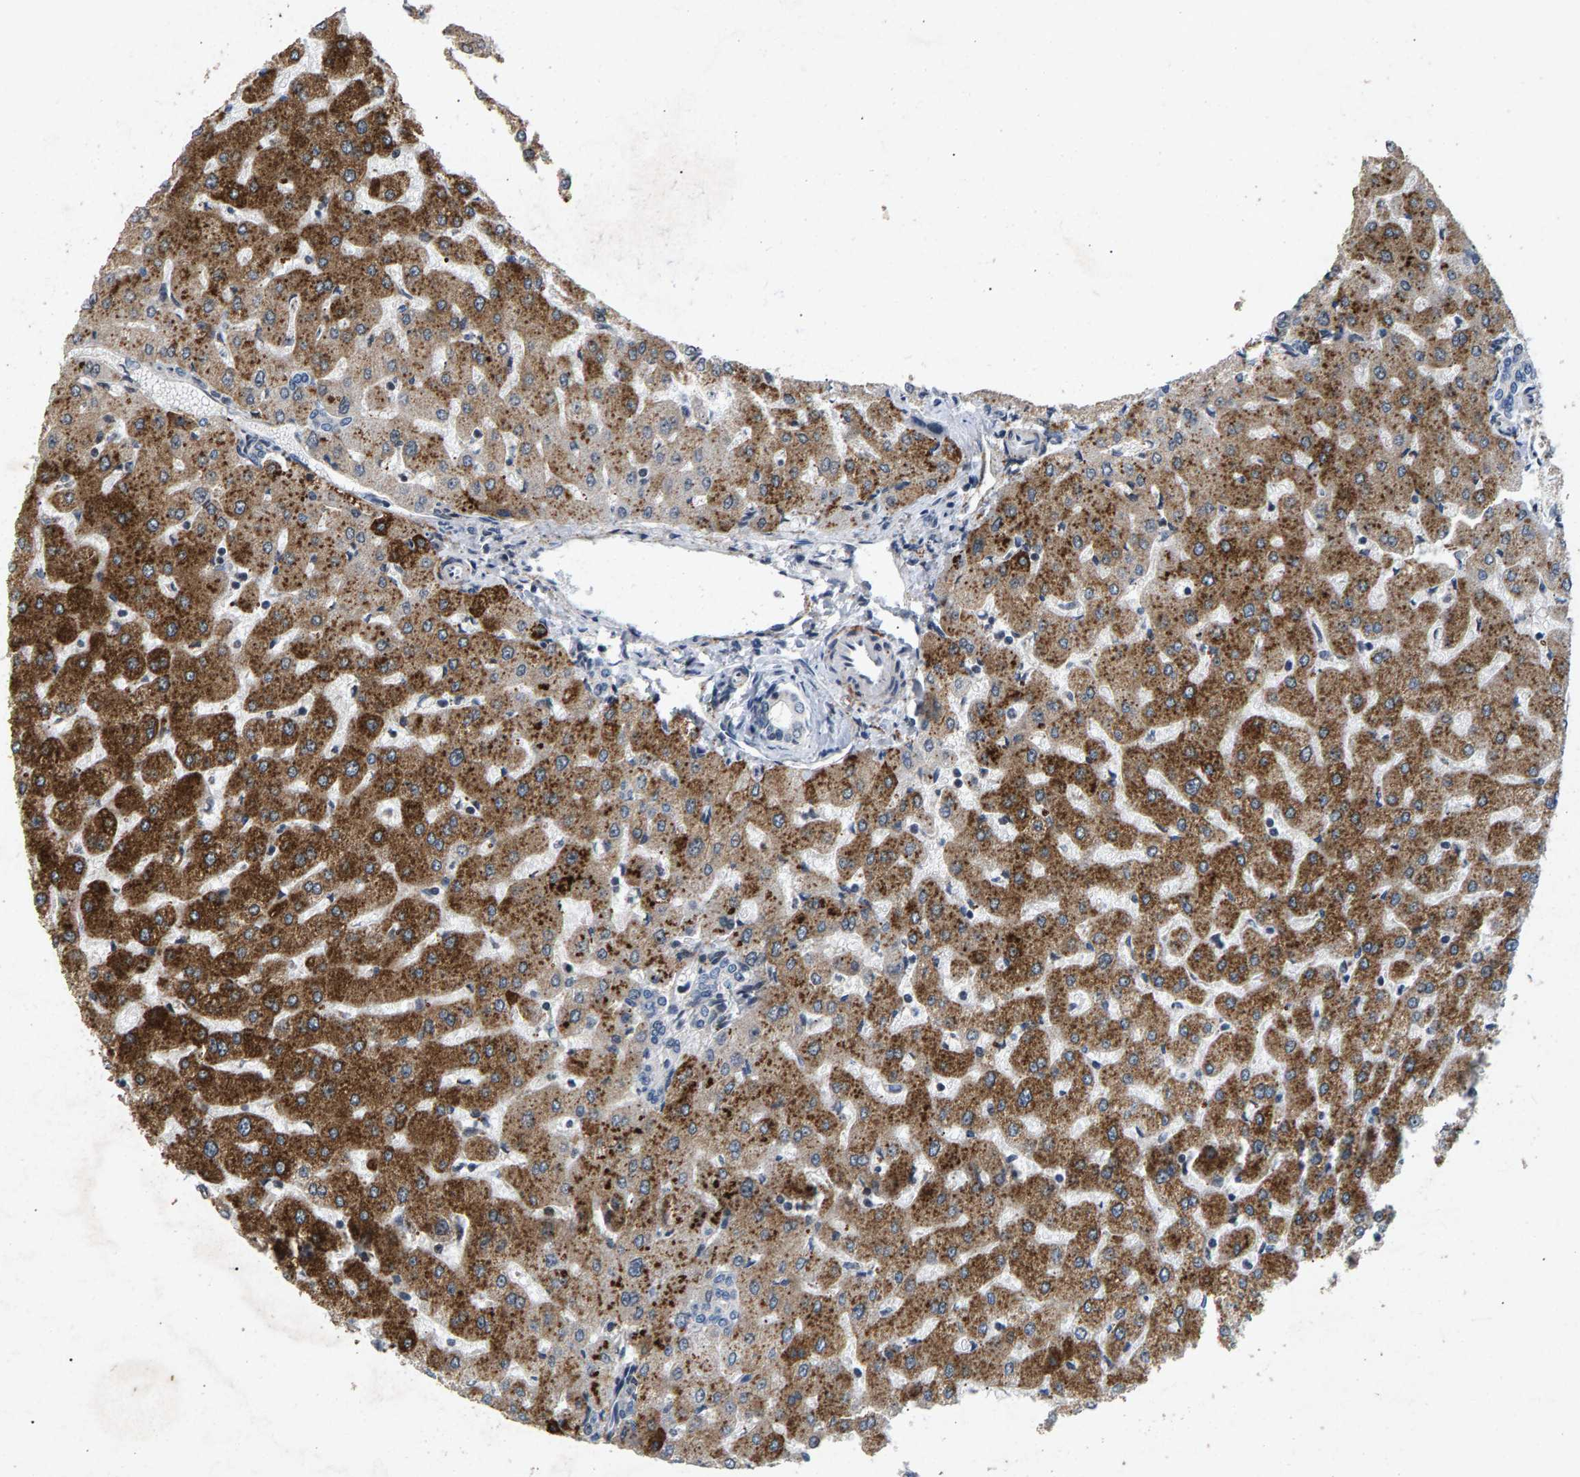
{"staining": {"intensity": "negative", "quantity": "none", "location": "none"}, "tissue": "liver", "cell_type": "Cholangiocytes", "image_type": "normal", "snomed": [{"axis": "morphology", "description": "Normal tissue, NOS"}, {"axis": "morphology", "description": "Fibrosis, NOS"}, {"axis": "topography", "description": "Liver"}], "caption": "An immunohistochemistry micrograph of benign liver is shown. There is no staining in cholangiocytes of liver. (DAB (3,3'-diaminobenzidine) IHC with hematoxylin counter stain).", "gene": "ZPR1", "patient": {"sex": "female", "age": 29}}